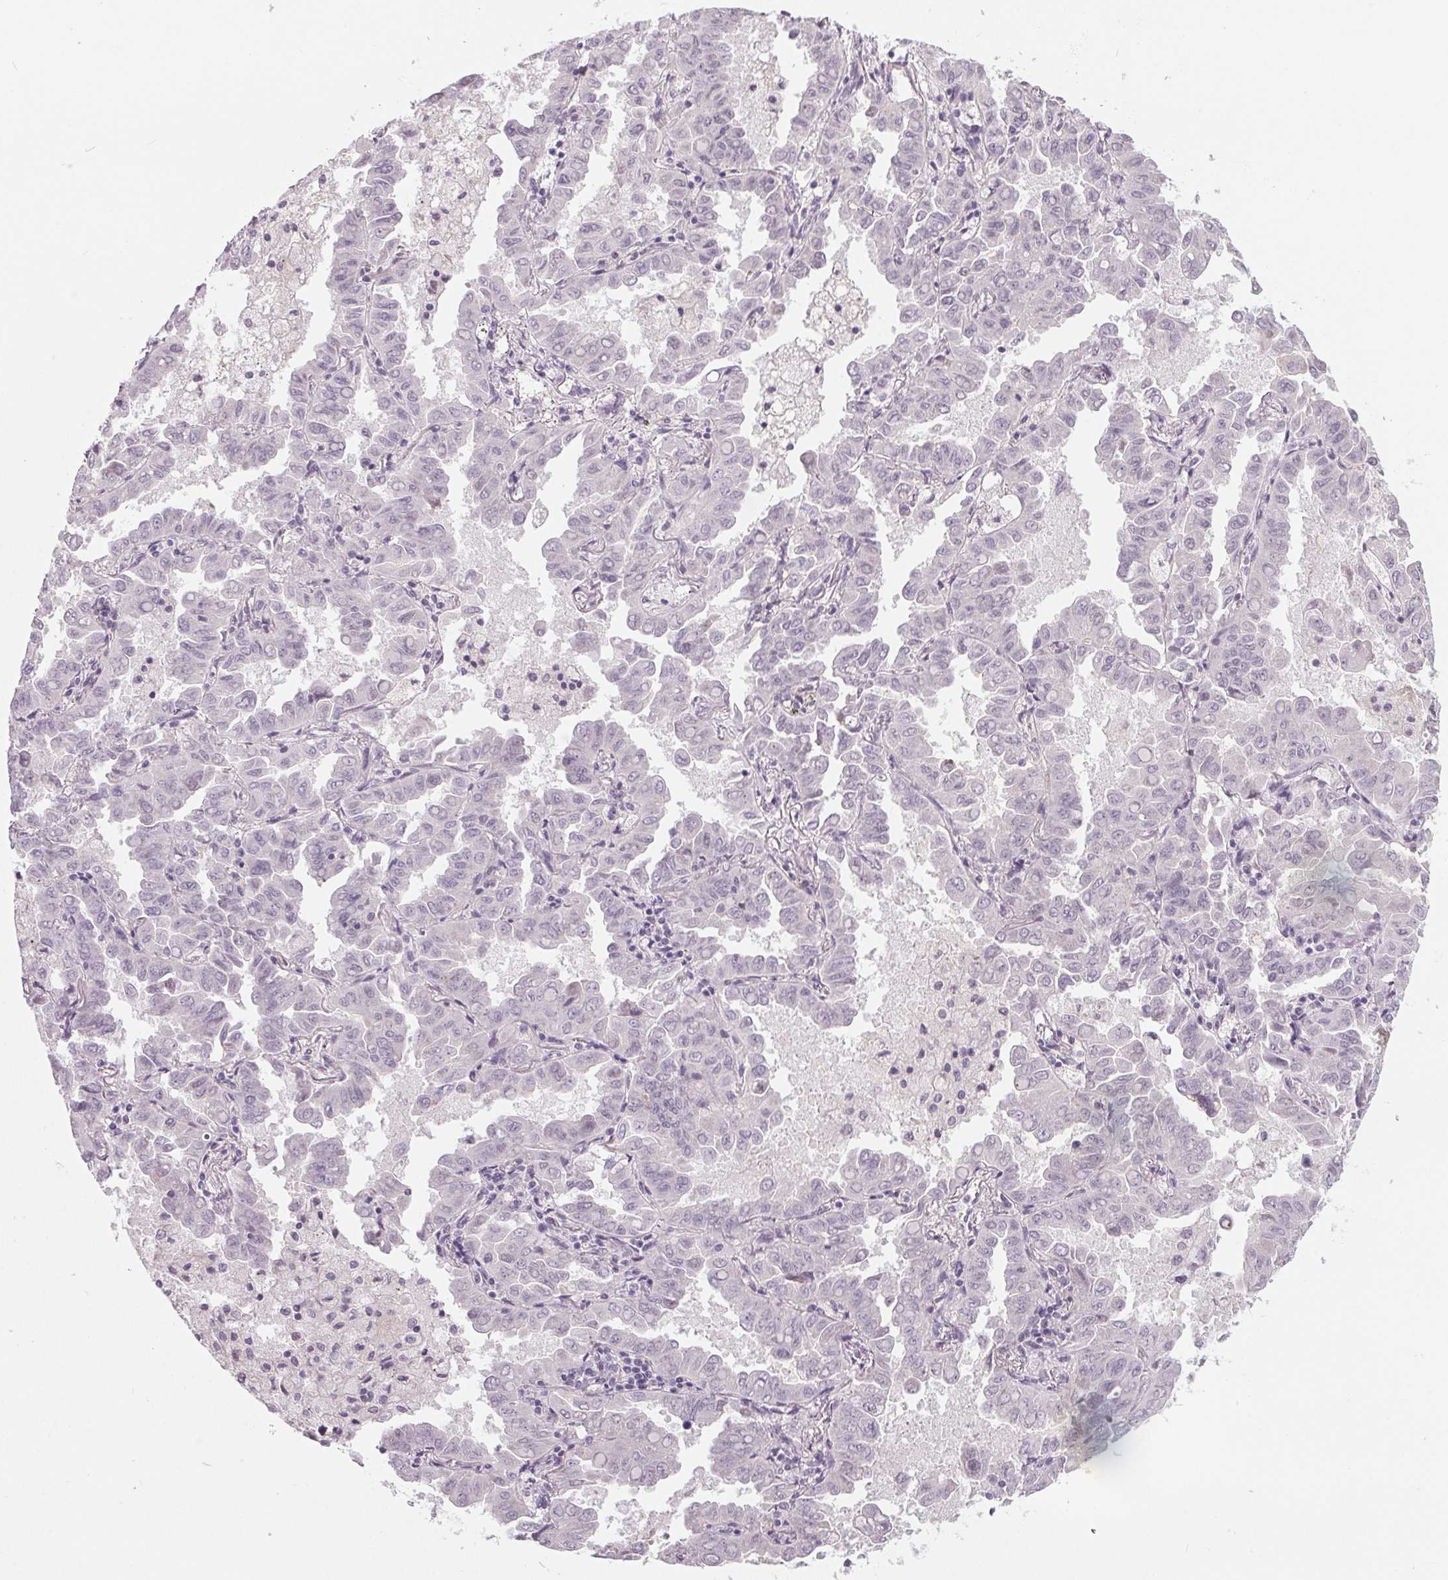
{"staining": {"intensity": "negative", "quantity": "none", "location": "none"}, "tissue": "lung cancer", "cell_type": "Tumor cells", "image_type": "cancer", "snomed": [{"axis": "morphology", "description": "Adenocarcinoma, NOS"}, {"axis": "topography", "description": "Lung"}], "caption": "The histopathology image reveals no significant expression in tumor cells of lung cancer. (DAB (3,3'-diaminobenzidine) immunohistochemistry (IHC) visualized using brightfield microscopy, high magnification).", "gene": "CFC1", "patient": {"sex": "male", "age": 64}}